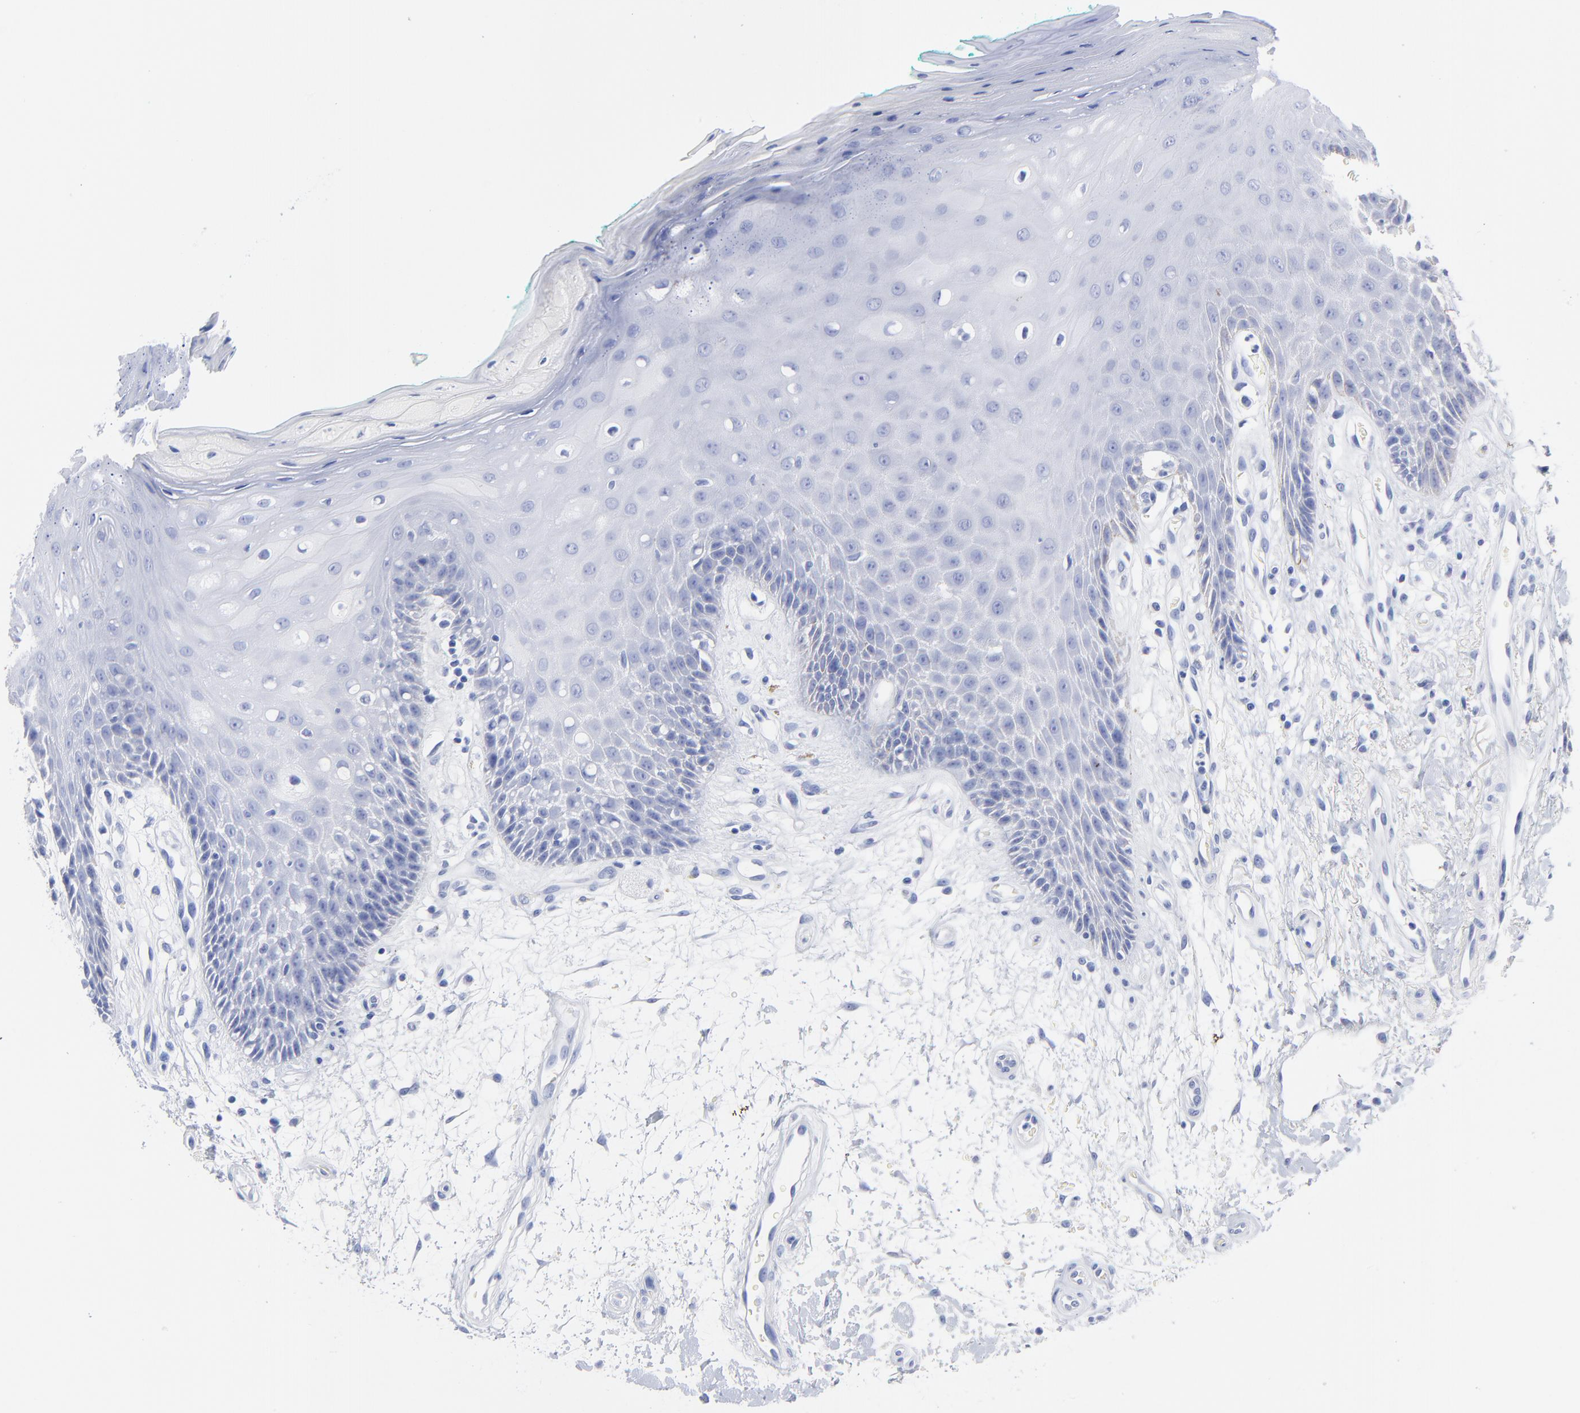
{"staining": {"intensity": "negative", "quantity": "none", "location": "none"}, "tissue": "oral mucosa", "cell_type": "Squamous epithelial cells", "image_type": "normal", "snomed": [{"axis": "morphology", "description": "Normal tissue, NOS"}, {"axis": "morphology", "description": "Squamous cell carcinoma, NOS"}, {"axis": "topography", "description": "Skeletal muscle"}, {"axis": "topography", "description": "Oral tissue"}, {"axis": "topography", "description": "Head-Neck"}], "caption": "Immunohistochemical staining of benign oral mucosa displays no significant staining in squamous epithelial cells.", "gene": "ACY1", "patient": {"sex": "female", "age": 84}}